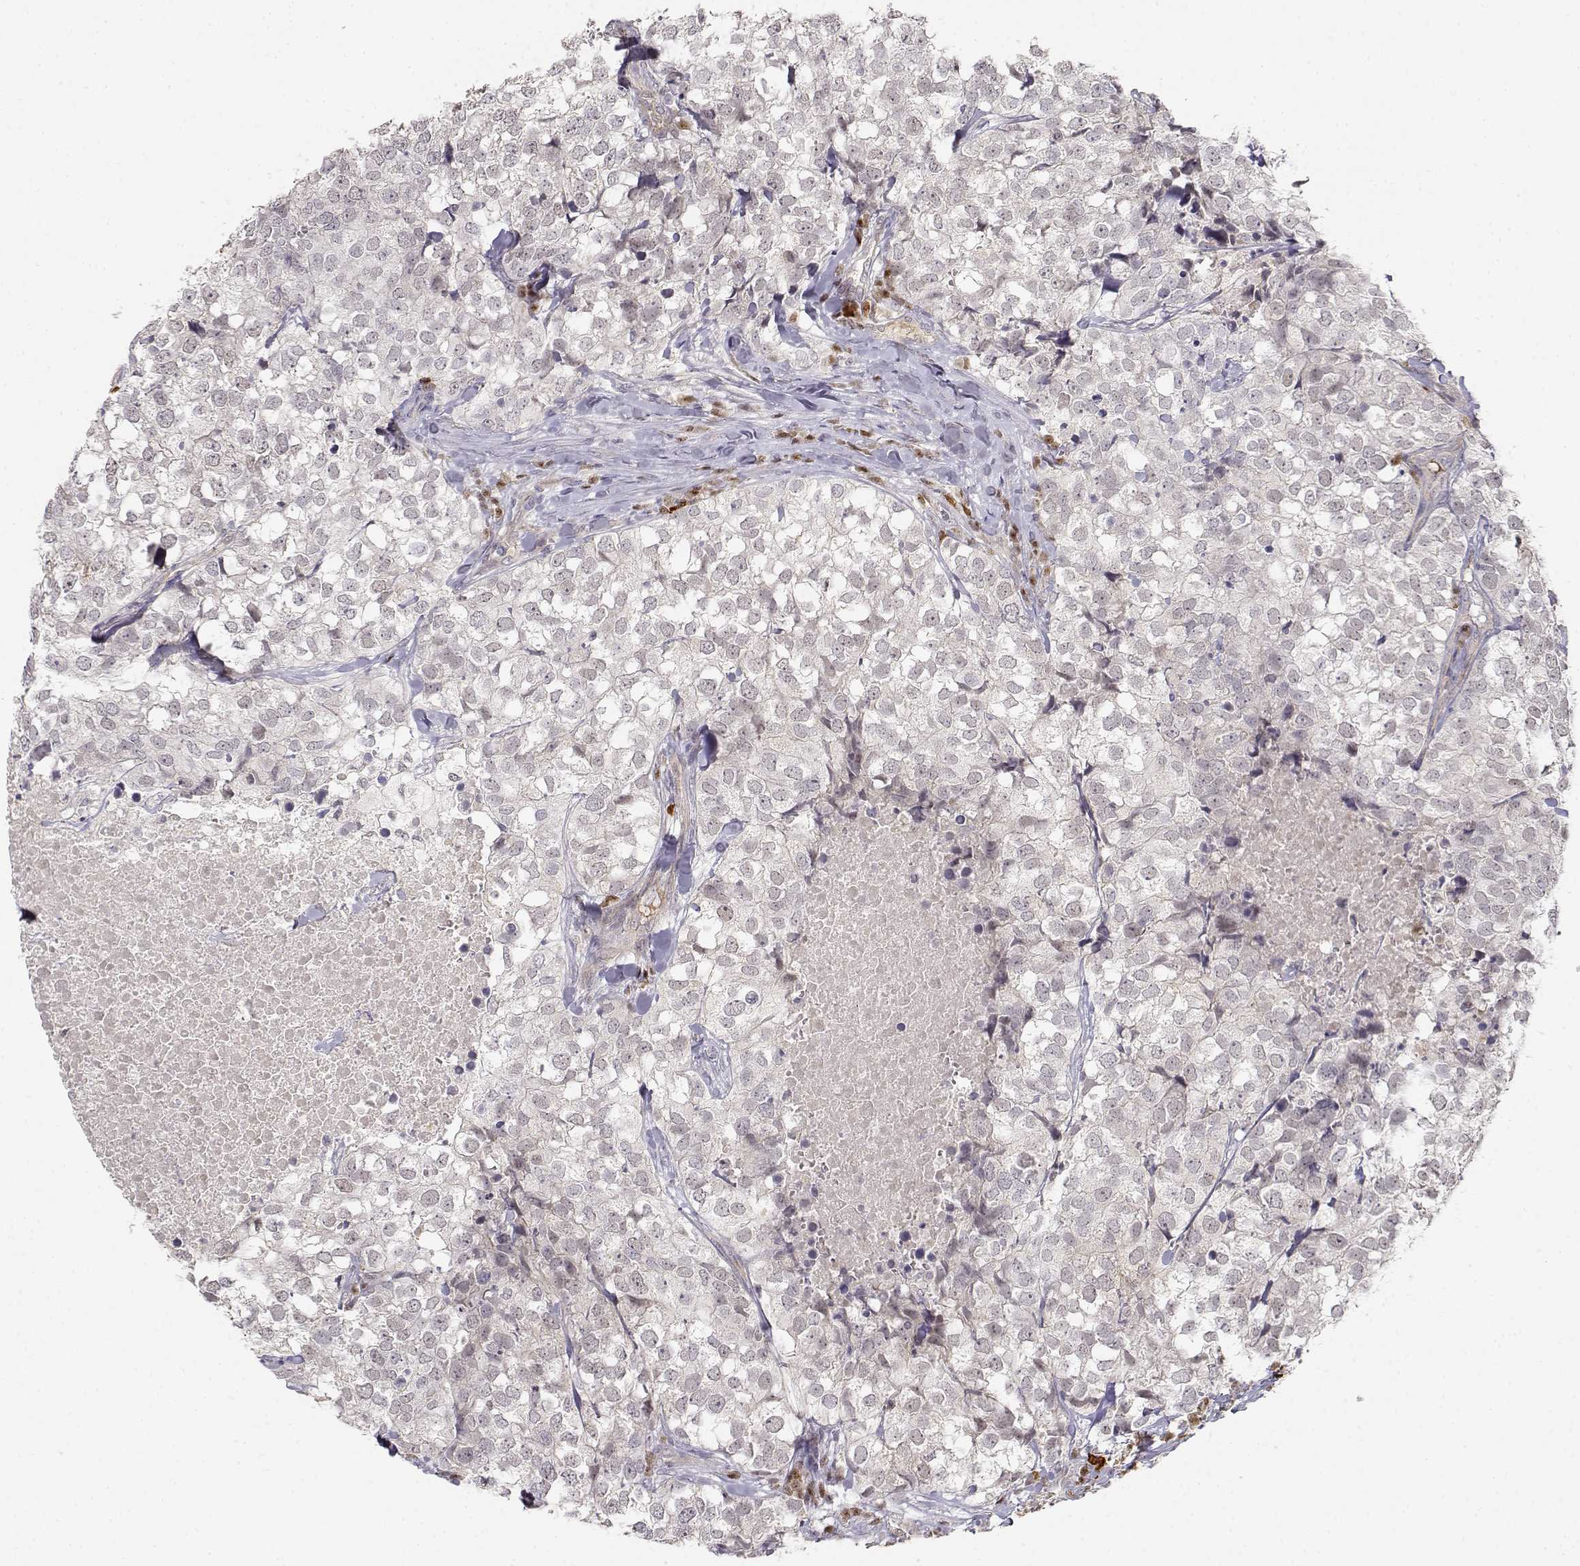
{"staining": {"intensity": "negative", "quantity": "none", "location": "none"}, "tissue": "breast cancer", "cell_type": "Tumor cells", "image_type": "cancer", "snomed": [{"axis": "morphology", "description": "Duct carcinoma"}, {"axis": "topography", "description": "Breast"}], "caption": "Immunohistochemistry of human breast cancer reveals no positivity in tumor cells. (DAB immunohistochemistry (IHC), high magnification).", "gene": "EAF2", "patient": {"sex": "female", "age": 30}}